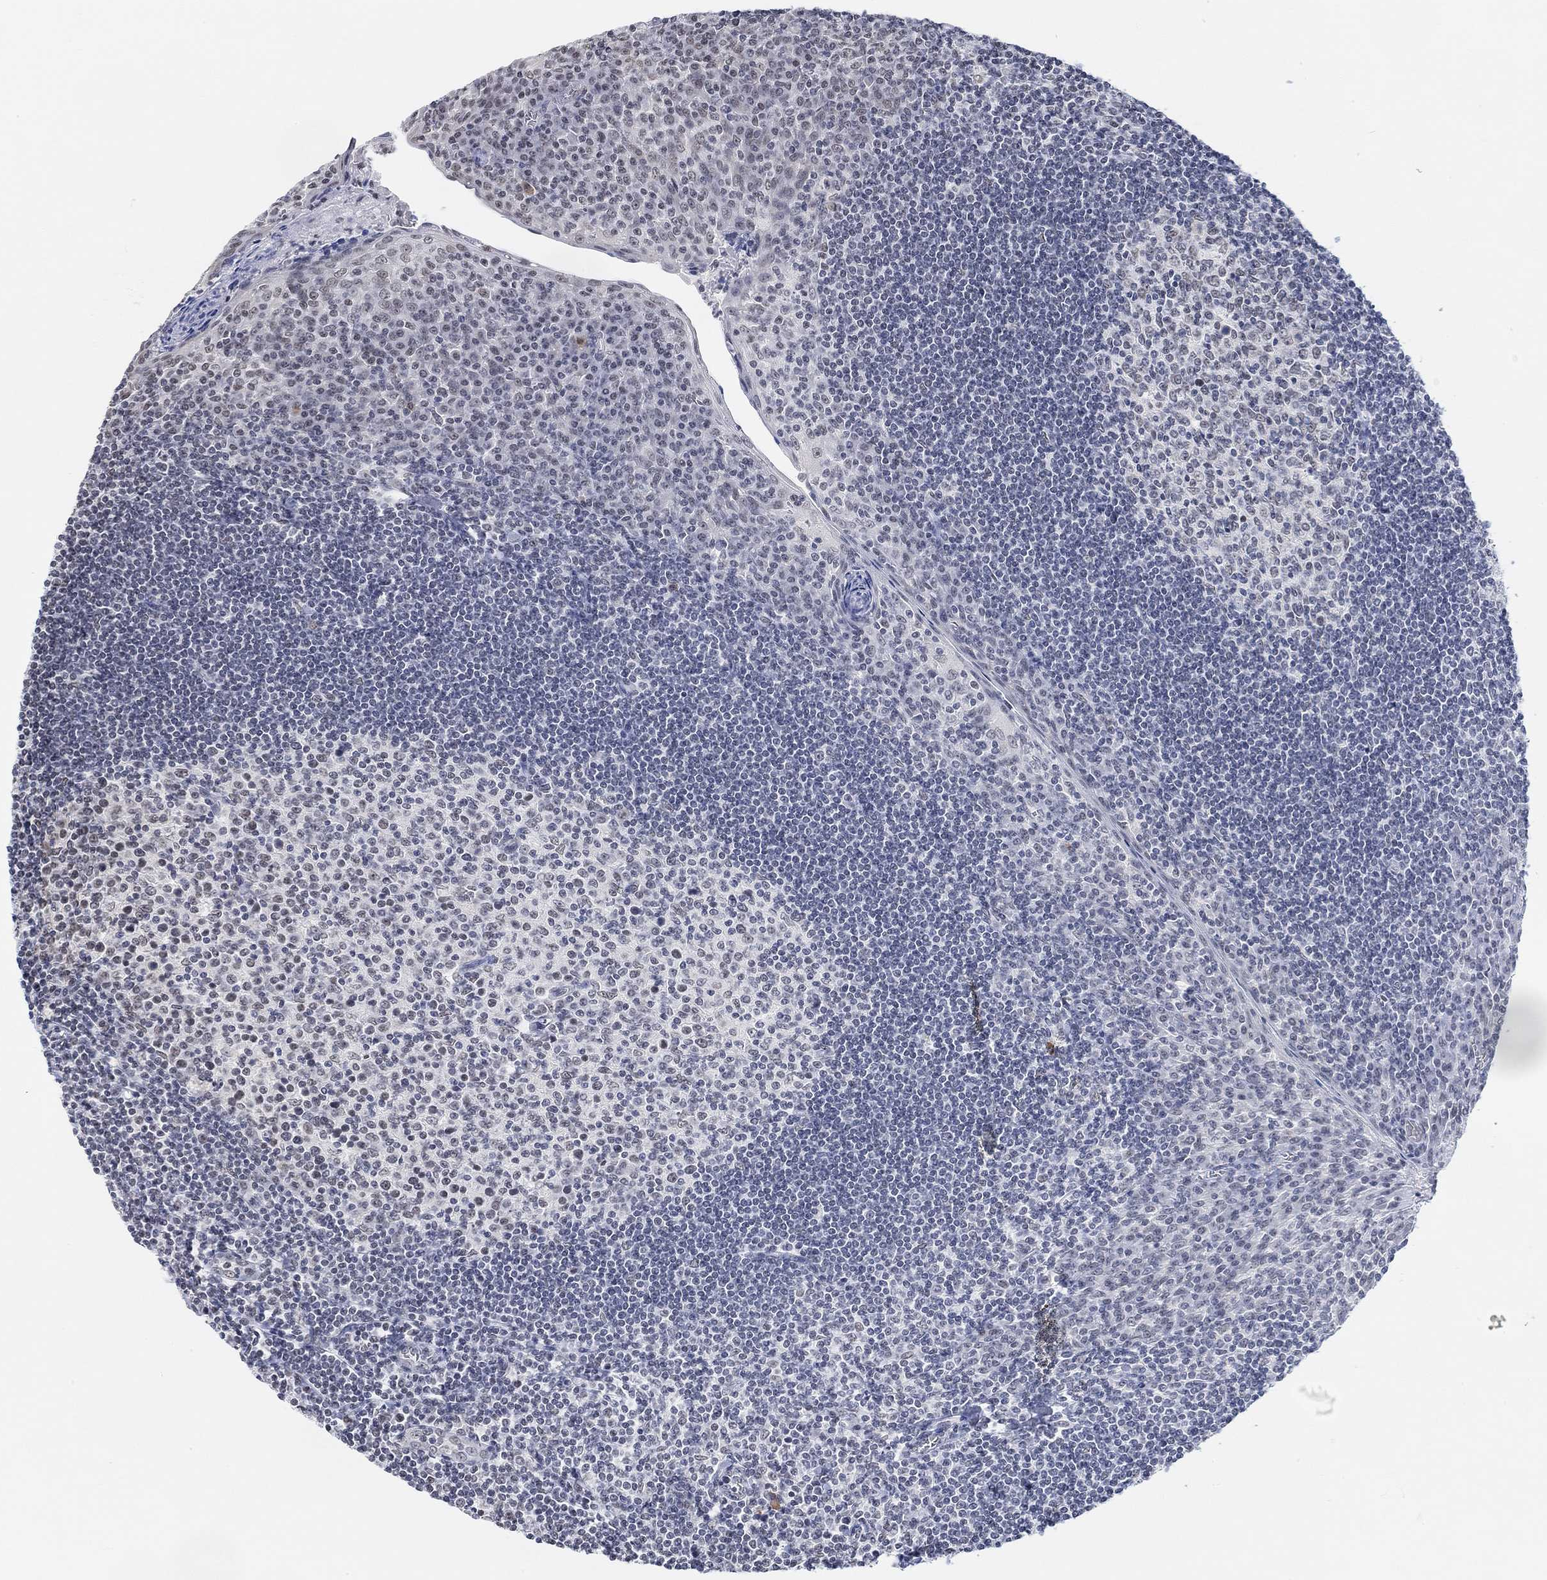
{"staining": {"intensity": "negative", "quantity": "none", "location": "none"}, "tissue": "tonsil", "cell_type": "Germinal center cells", "image_type": "normal", "snomed": [{"axis": "morphology", "description": "Normal tissue, NOS"}, {"axis": "topography", "description": "Tonsil"}], "caption": "A high-resolution photomicrograph shows IHC staining of normal tonsil, which reveals no significant expression in germinal center cells.", "gene": "PURG", "patient": {"sex": "female", "age": 12}}